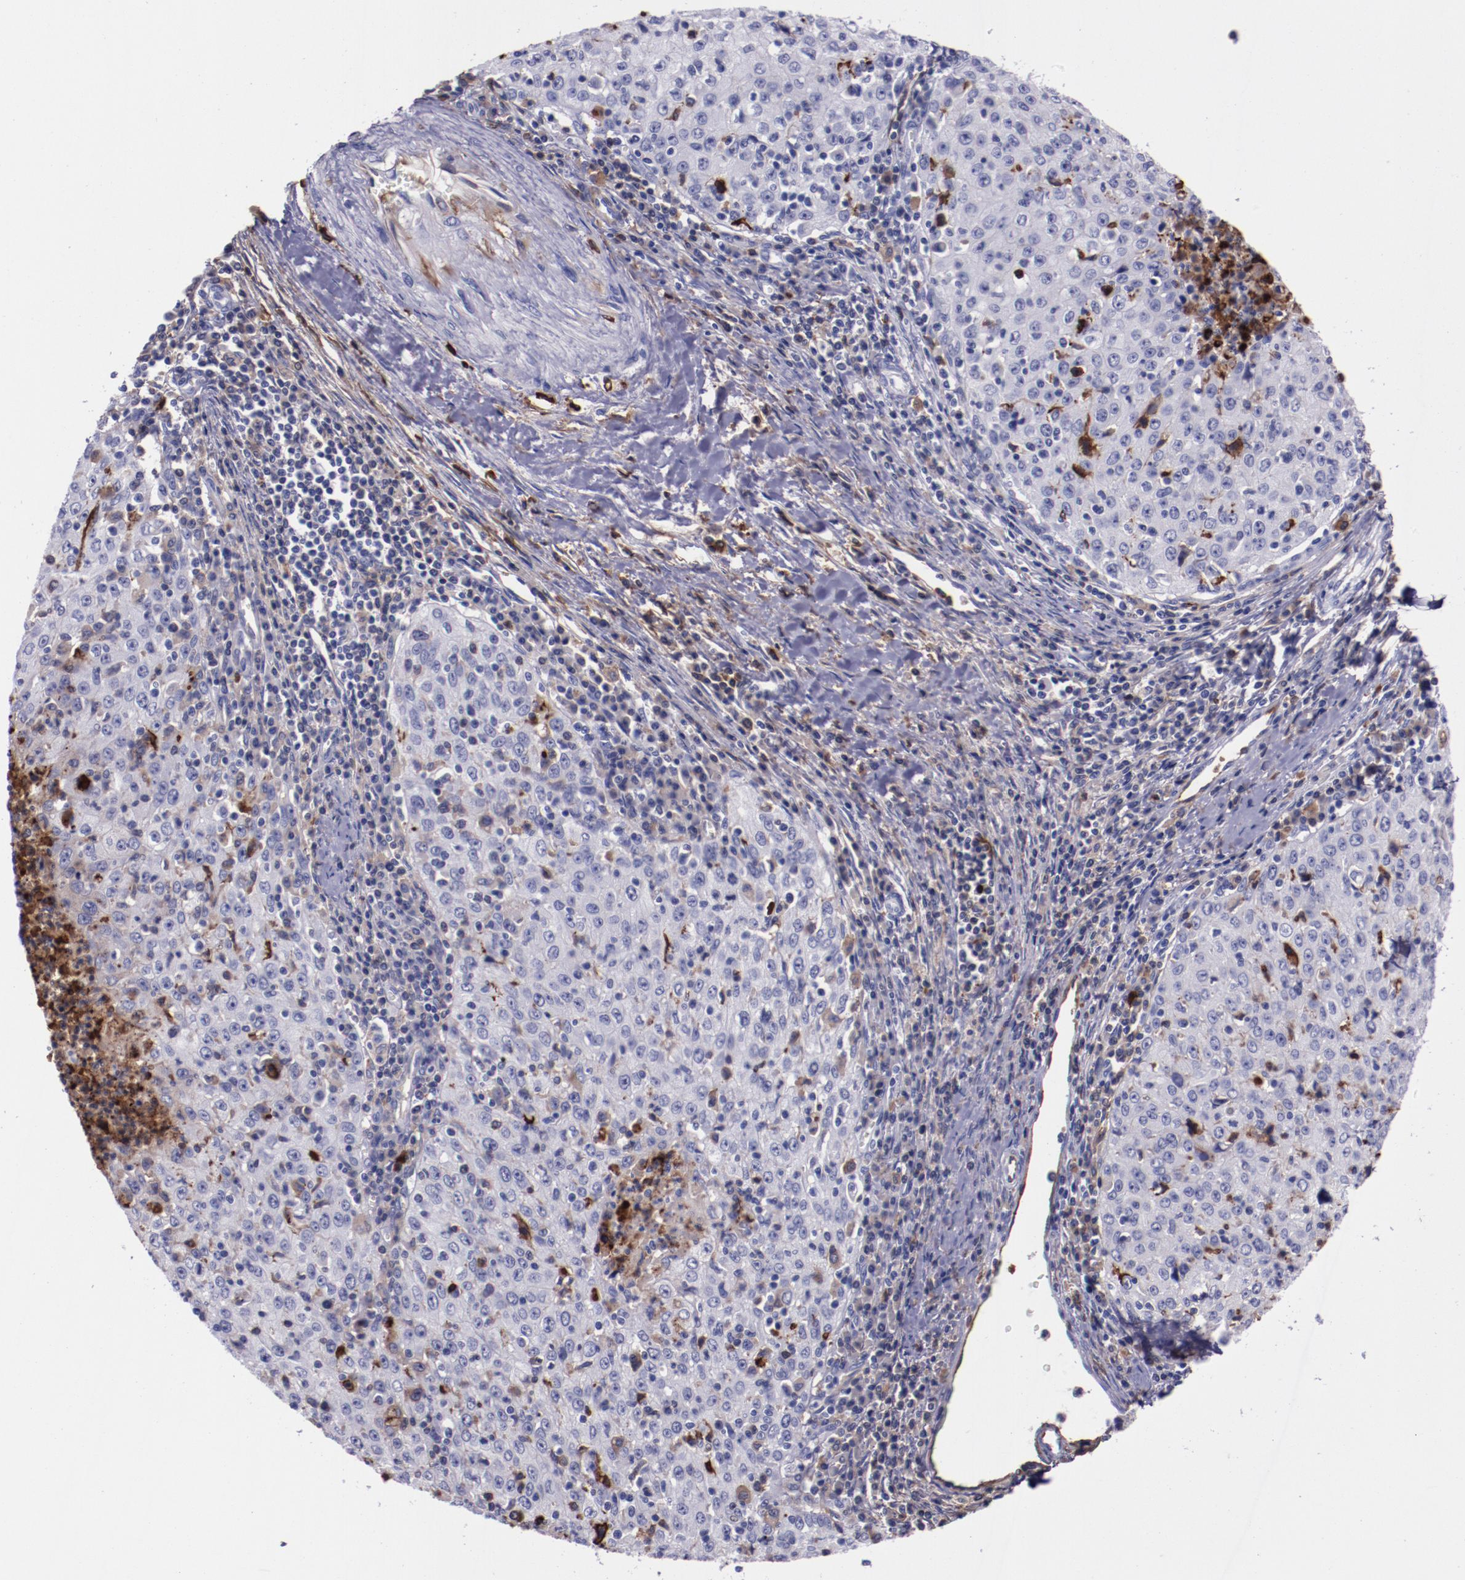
{"staining": {"intensity": "negative", "quantity": "none", "location": "none"}, "tissue": "cervical cancer", "cell_type": "Tumor cells", "image_type": "cancer", "snomed": [{"axis": "morphology", "description": "Squamous cell carcinoma, NOS"}, {"axis": "topography", "description": "Cervix"}], "caption": "An immunohistochemistry histopathology image of cervical cancer is shown. There is no staining in tumor cells of cervical cancer. (DAB (3,3'-diaminobenzidine) IHC, high magnification).", "gene": "APOH", "patient": {"sex": "female", "age": 27}}